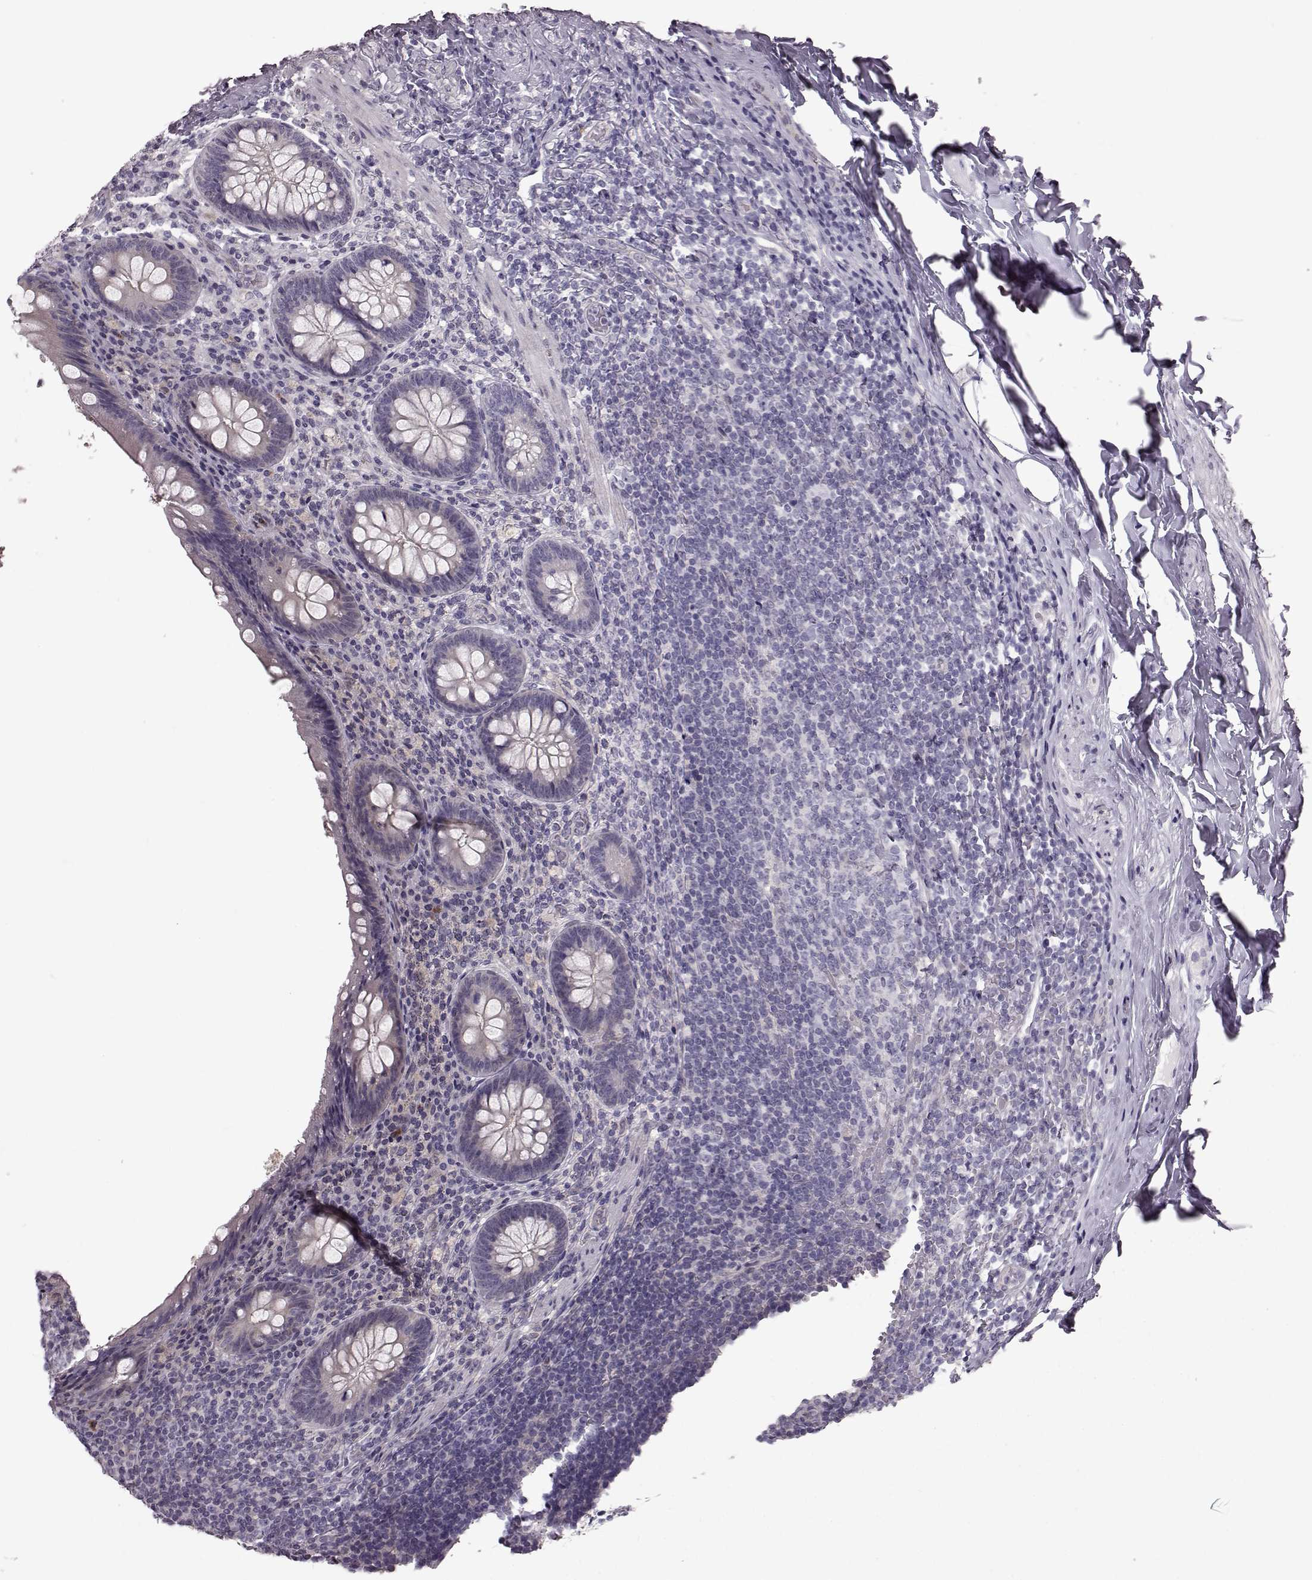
{"staining": {"intensity": "negative", "quantity": "none", "location": "none"}, "tissue": "appendix", "cell_type": "Glandular cells", "image_type": "normal", "snomed": [{"axis": "morphology", "description": "Normal tissue, NOS"}, {"axis": "topography", "description": "Appendix"}], "caption": "Benign appendix was stained to show a protein in brown. There is no significant positivity in glandular cells. Brightfield microscopy of immunohistochemistry stained with DAB (3,3'-diaminobenzidine) (brown) and hematoxylin (blue), captured at high magnification.", "gene": "TCHHL1", "patient": {"sex": "male", "age": 47}}